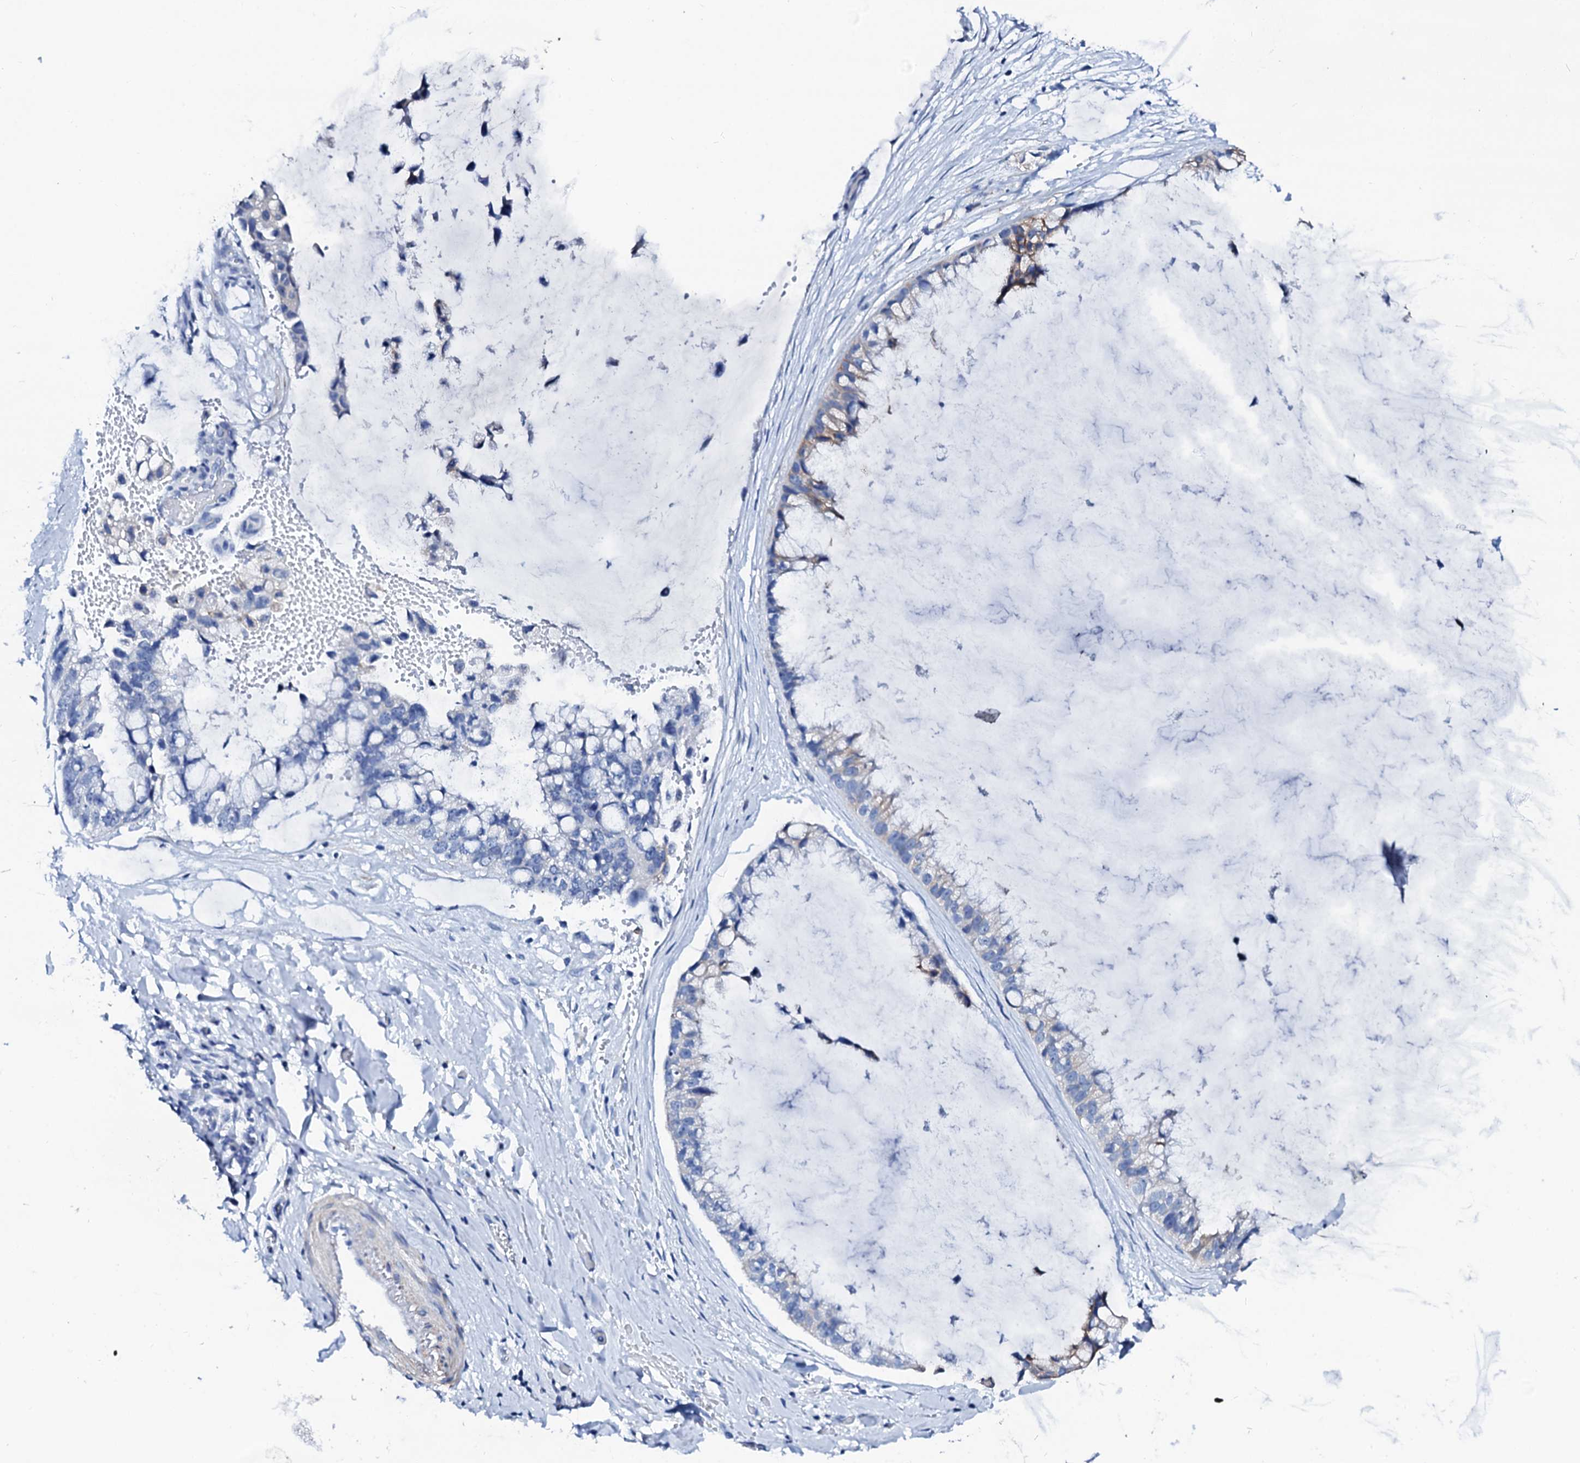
{"staining": {"intensity": "negative", "quantity": "none", "location": "none"}, "tissue": "ovarian cancer", "cell_type": "Tumor cells", "image_type": "cancer", "snomed": [{"axis": "morphology", "description": "Cystadenocarcinoma, mucinous, NOS"}, {"axis": "topography", "description": "Ovary"}], "caption": "The IHC image has no significant positivity in tumor cells of ovarian cancer tissue.", "gene": "GLB1L3", "patient": {"sex": "female", "age": 39}}